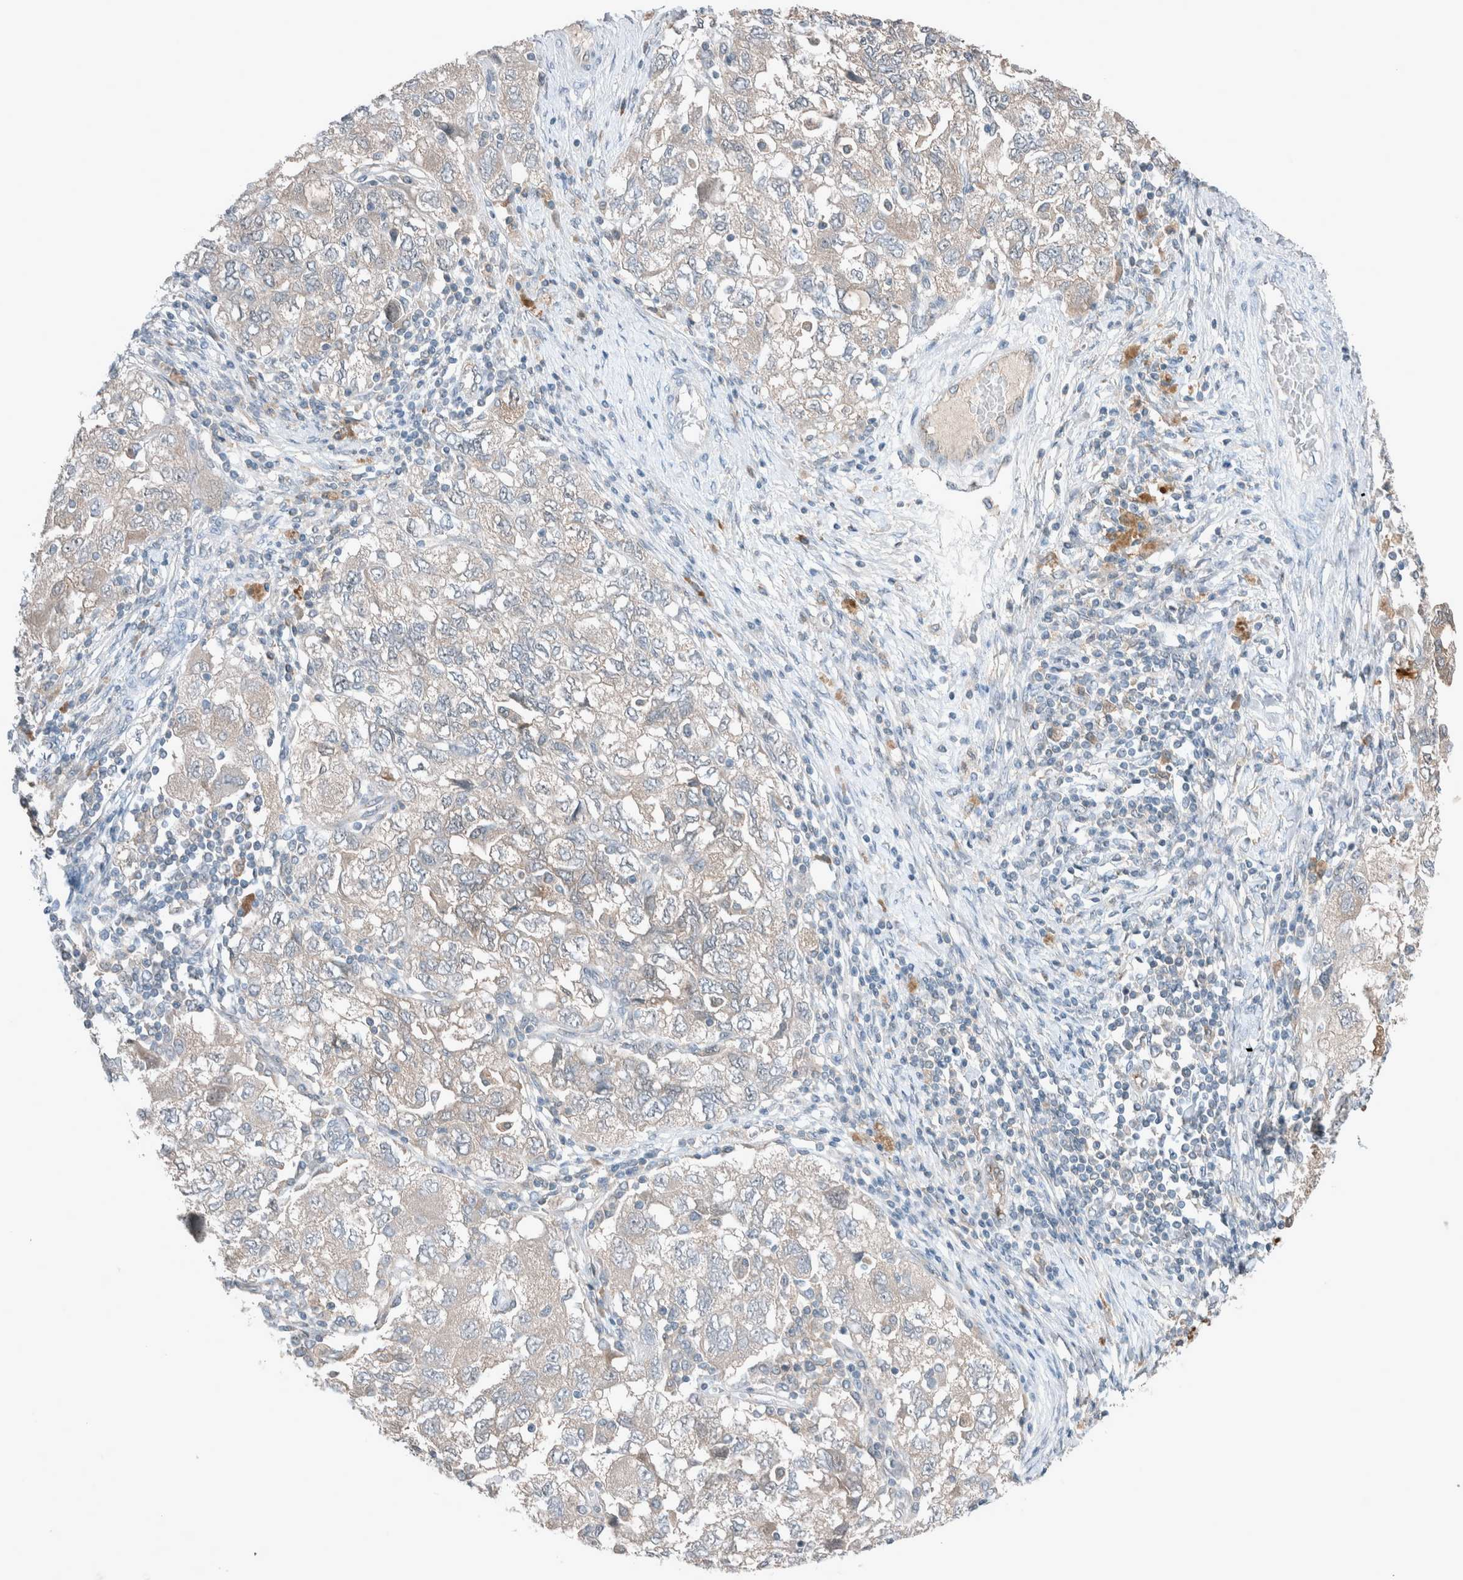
{"staining": {"intensity": "negative", "quantity": "none", "location": "none"}, "tissue": "ovarian cancer", "cell_type": "Tumor cells", "image_type": "cancer", "snomed": [{"axis": "morphology", "description": "Carcinoma, NOS"}, {"axis": "morphology", "description": "Cystadenocarcinoma, serous, NOS"}, {"axis": "topography", "description": "Ovary"}], "caption": "This photomicrograph is of ovarian cancer stained with immunohistochemistry (IHC) to label a protein in brown with the nuclei are counter-stained blue. There is no positivity in tumor cells. (Stains: DAB (3,3'-diaminobenzidine) IHC with hematoxylin counter stain, Microscopy: brightfield microscopy at high magnification).", "gene": "RALGDS", "patient": {"sex": "female", "age": 69}}